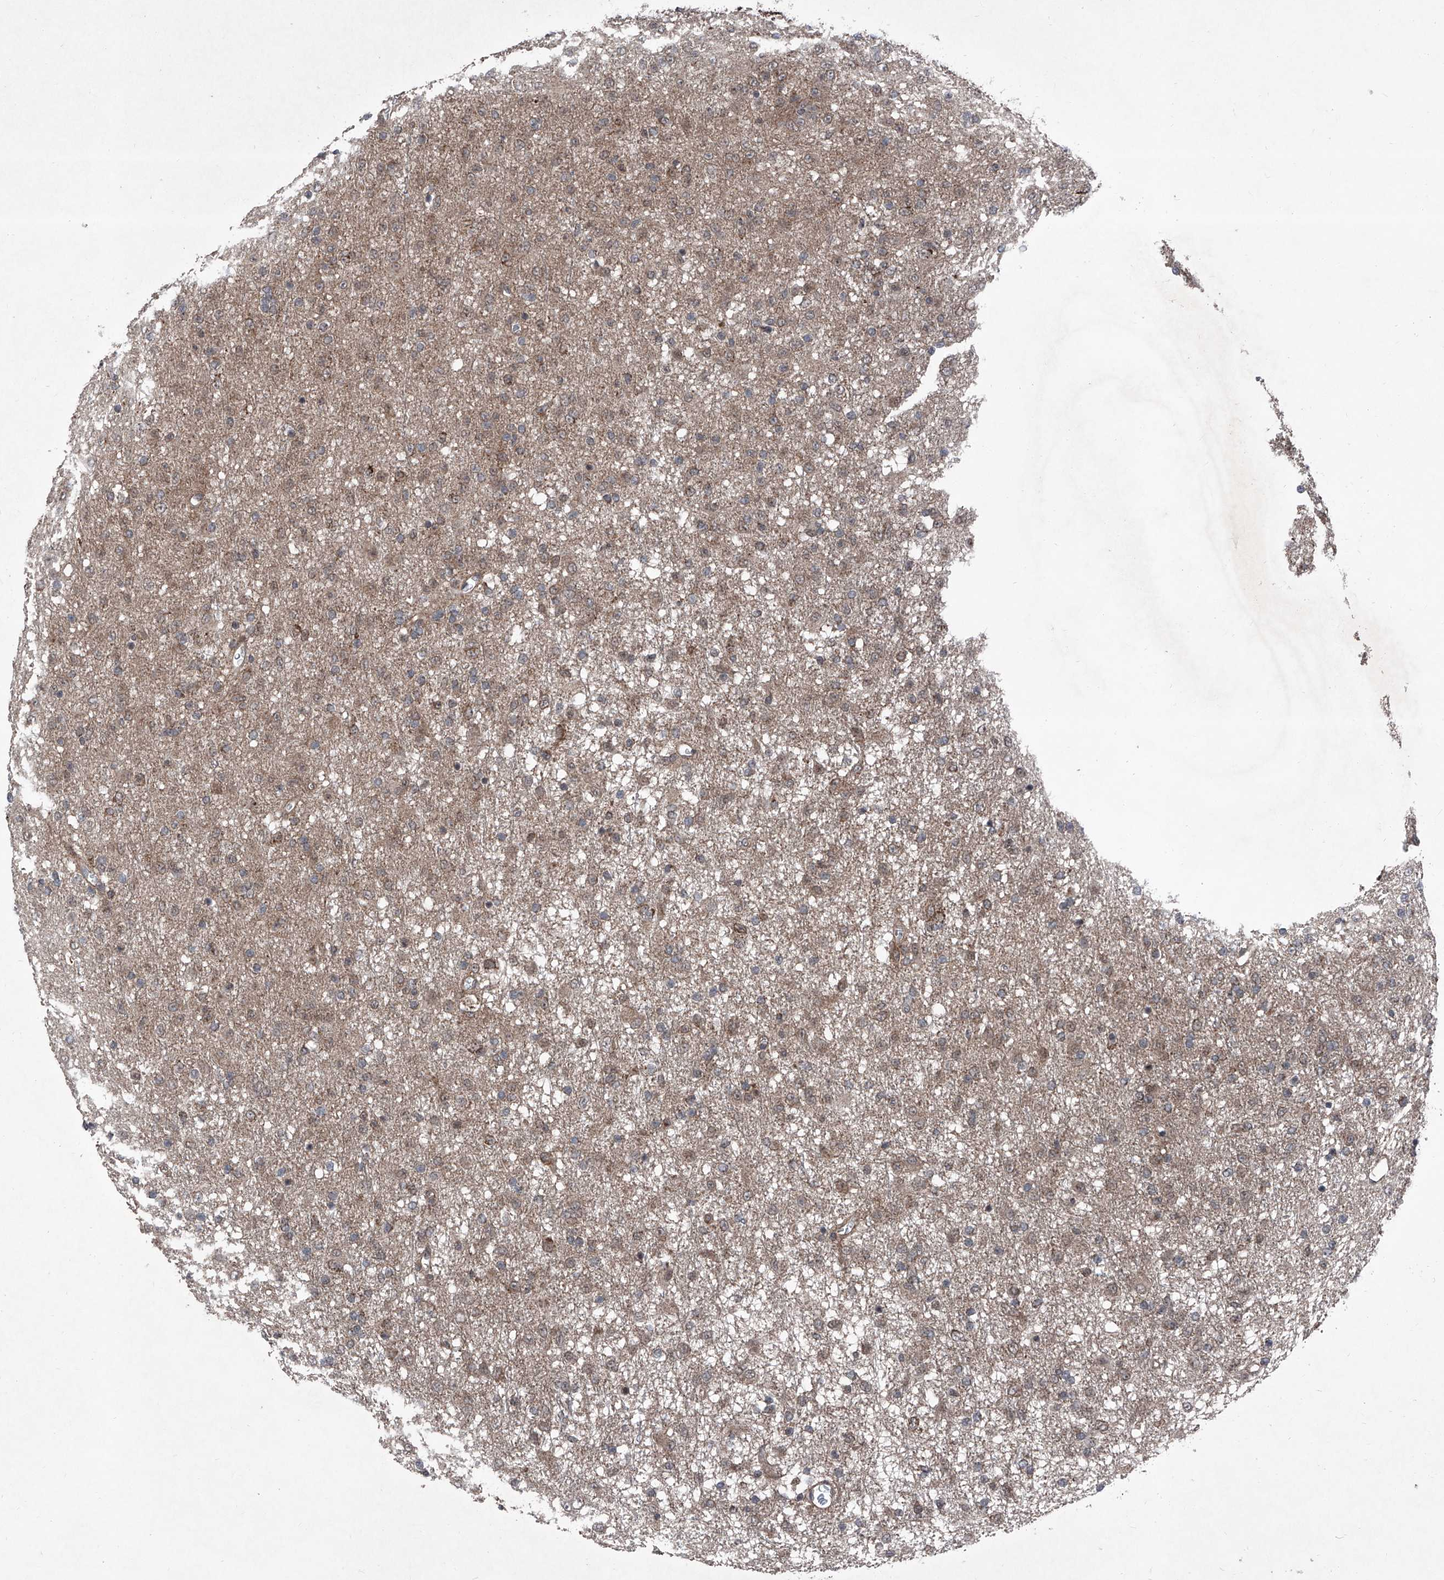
{"staining": {"intensity": "weak", "quantity": ">75%", "location": "cytoplasmic/membranous"}, "tissue": "glioma", "cell_type": "Tumor cells", "image_type": "cancer", "snomed": [{"axis": "morphology", "description": "Glioma, malignant, Low grade"}, {"axis": "topography", "description": "Brain"}], "caption": "Glioma stained with immunohistochemistry (IHC) reveals weak cytoplasmic/membranous expression in about >75% of tumor cells. The staining is performed using DAB (3,3'-diaminobenzidine) brown chromogen to label protein expression. The nuclei are counter-stained blue using hematoxylin.", "gene": "COA7", "patient": {"sex": "male", "age": 65}}